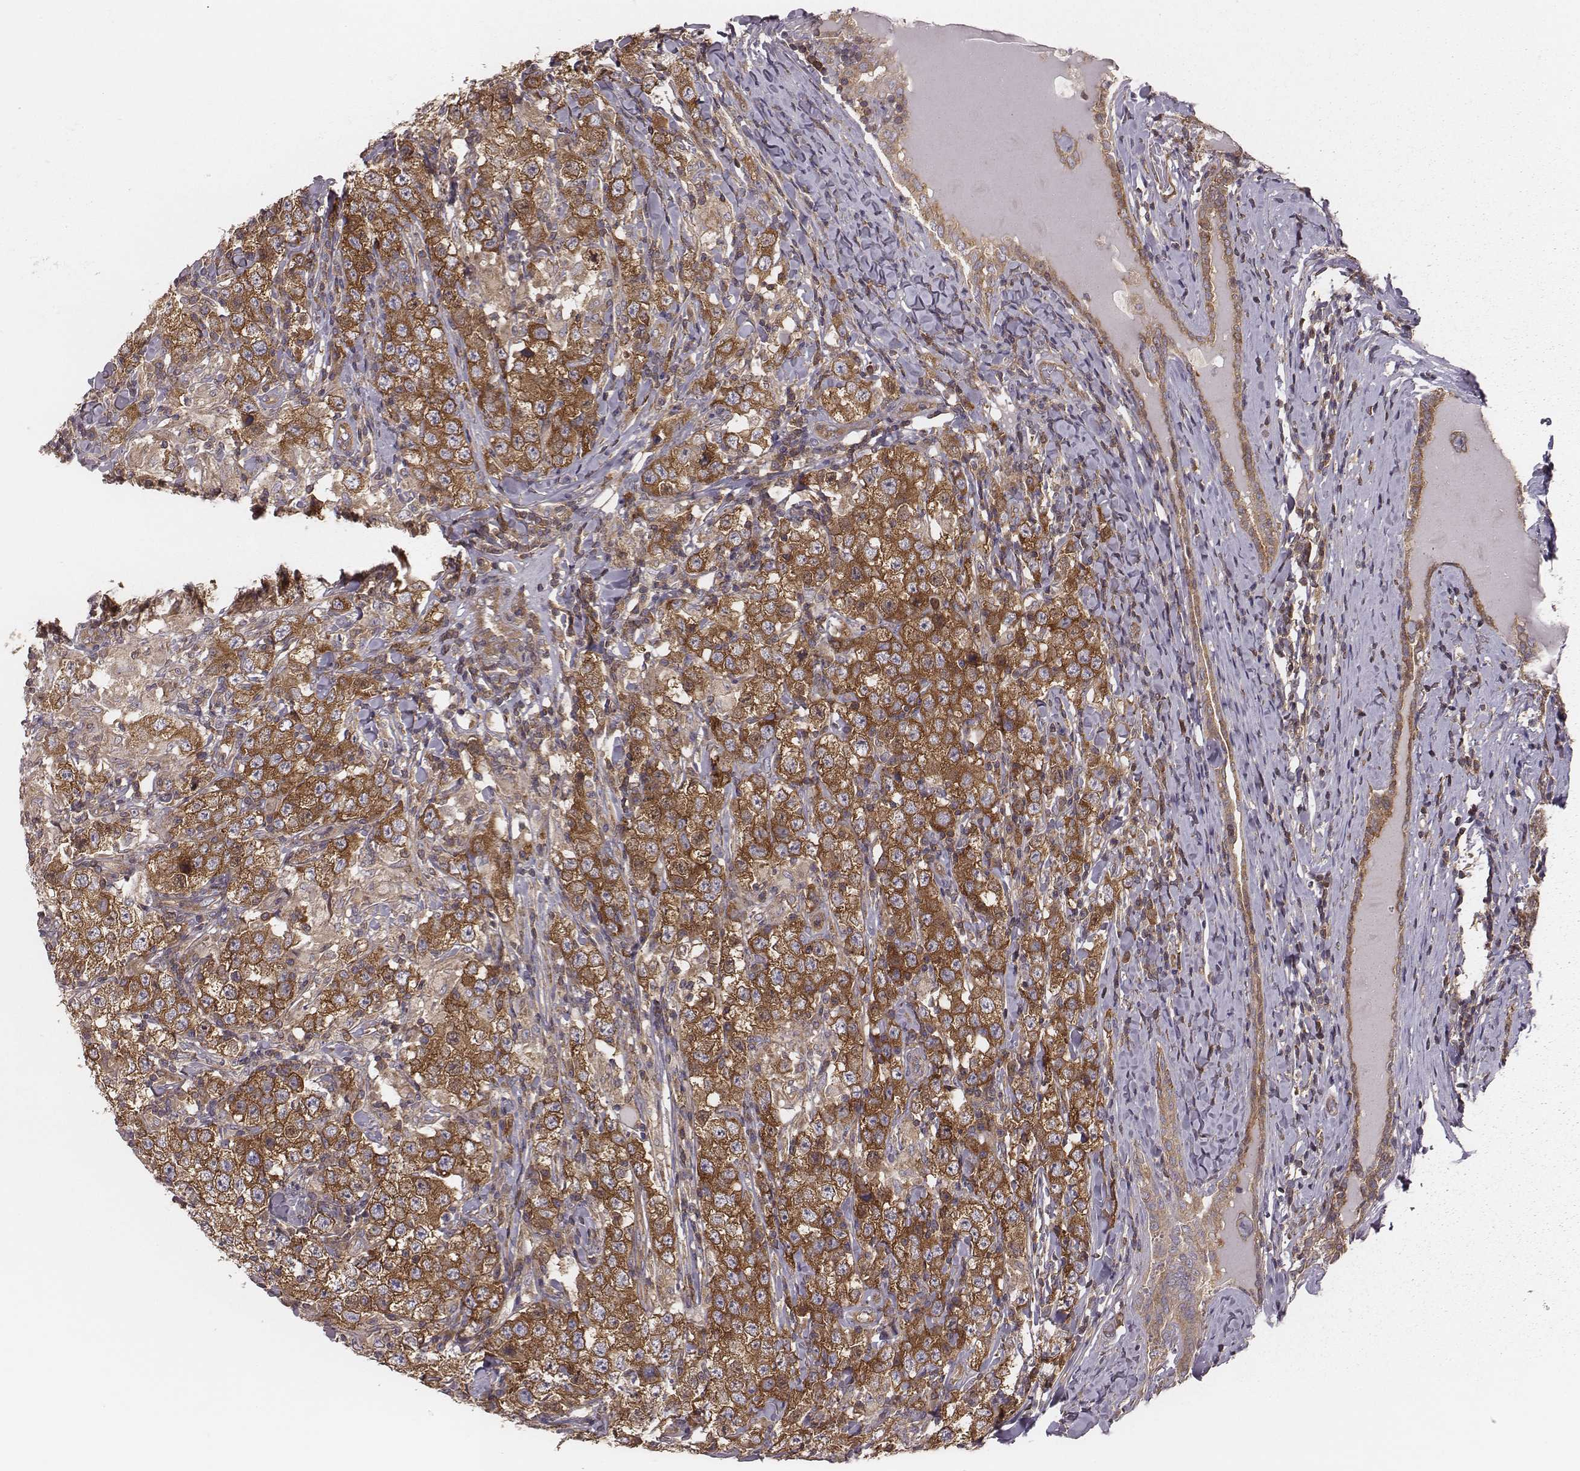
{"staining": {"intensity": "moderate", "quantity": ">75%", "location": "cytoplasmic/membranous"}, "tissue": "testis cancer", "cell_type": "Tumor cells", "image_type": "cancer", "snomed": [{"axis": "morphology", "description": "Seminoma, NOS"}, {"axis": "morphology", "description": "Carcinoma, Embryonal, NOS"}, {"axis": "topography", "description": "Testis"}], "caption": "High-power microscopy captured an immunohistochemistry photomicrograph of testis seminoma, revealing moderate cytoplasmic/membranous staining in approximately >75% of tumor cells.", "gene": "CAD", "patient": {"sex": "male", "age": 41}}